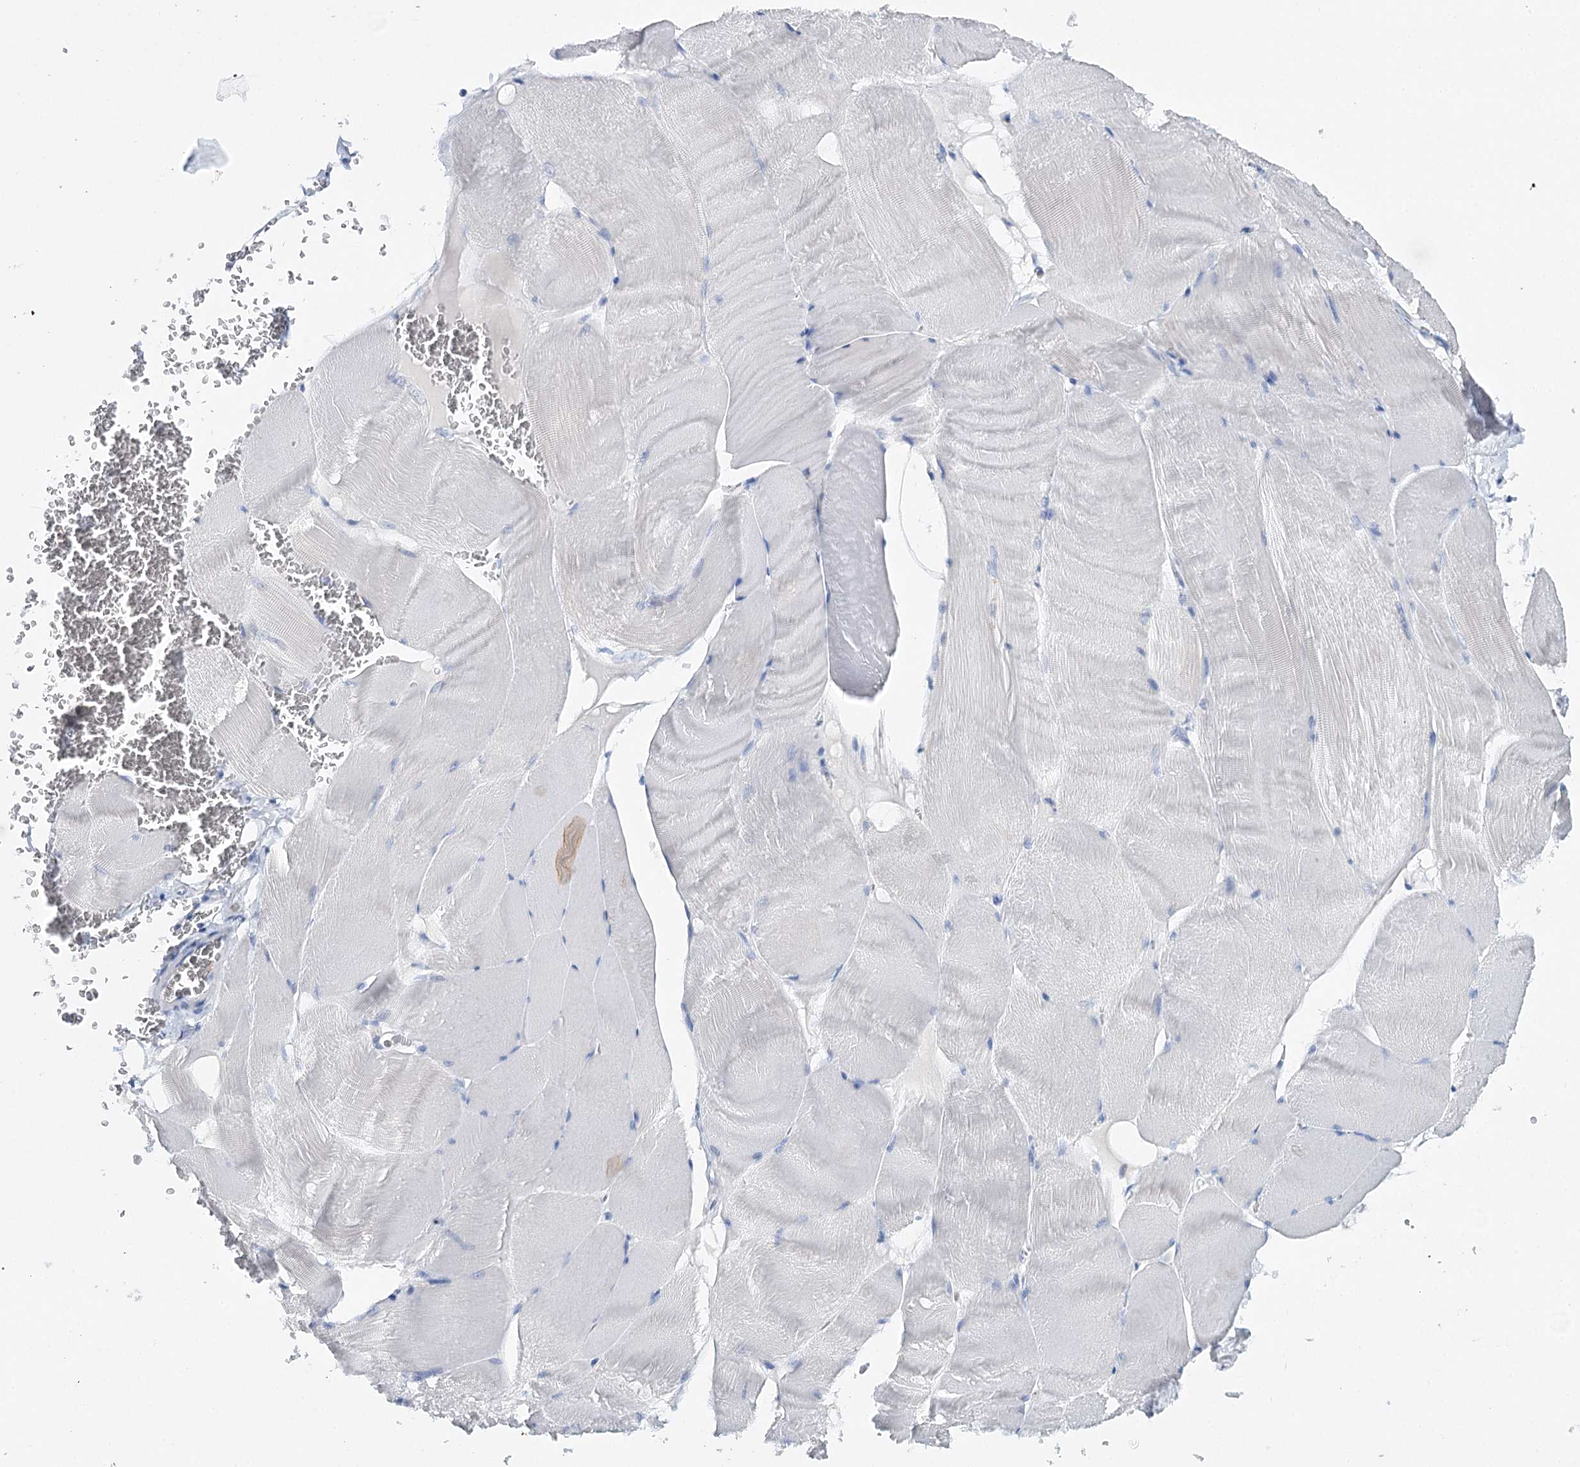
{"staining": {"intensity": "negative", "quantity": "none", "location": "none"}, "tissue": "skeletal muscle", "cell_type": "Myocytes", "image_type": "normal", "snomed": [{"axis": "morphology", "description": "Normal tissue, NOS"}, {"axis": "morphology", "description": "Basal cell carcinoma"}, {"axis": "topography", "description": "Skeletal muscle"}], "caption": "Immunohistochemical staining of unremarkable skeletal muscle exhibits no significant expression in myocytes.", "gene": "CEACAM8", "patient": {"sex": "female", "age": 64}}